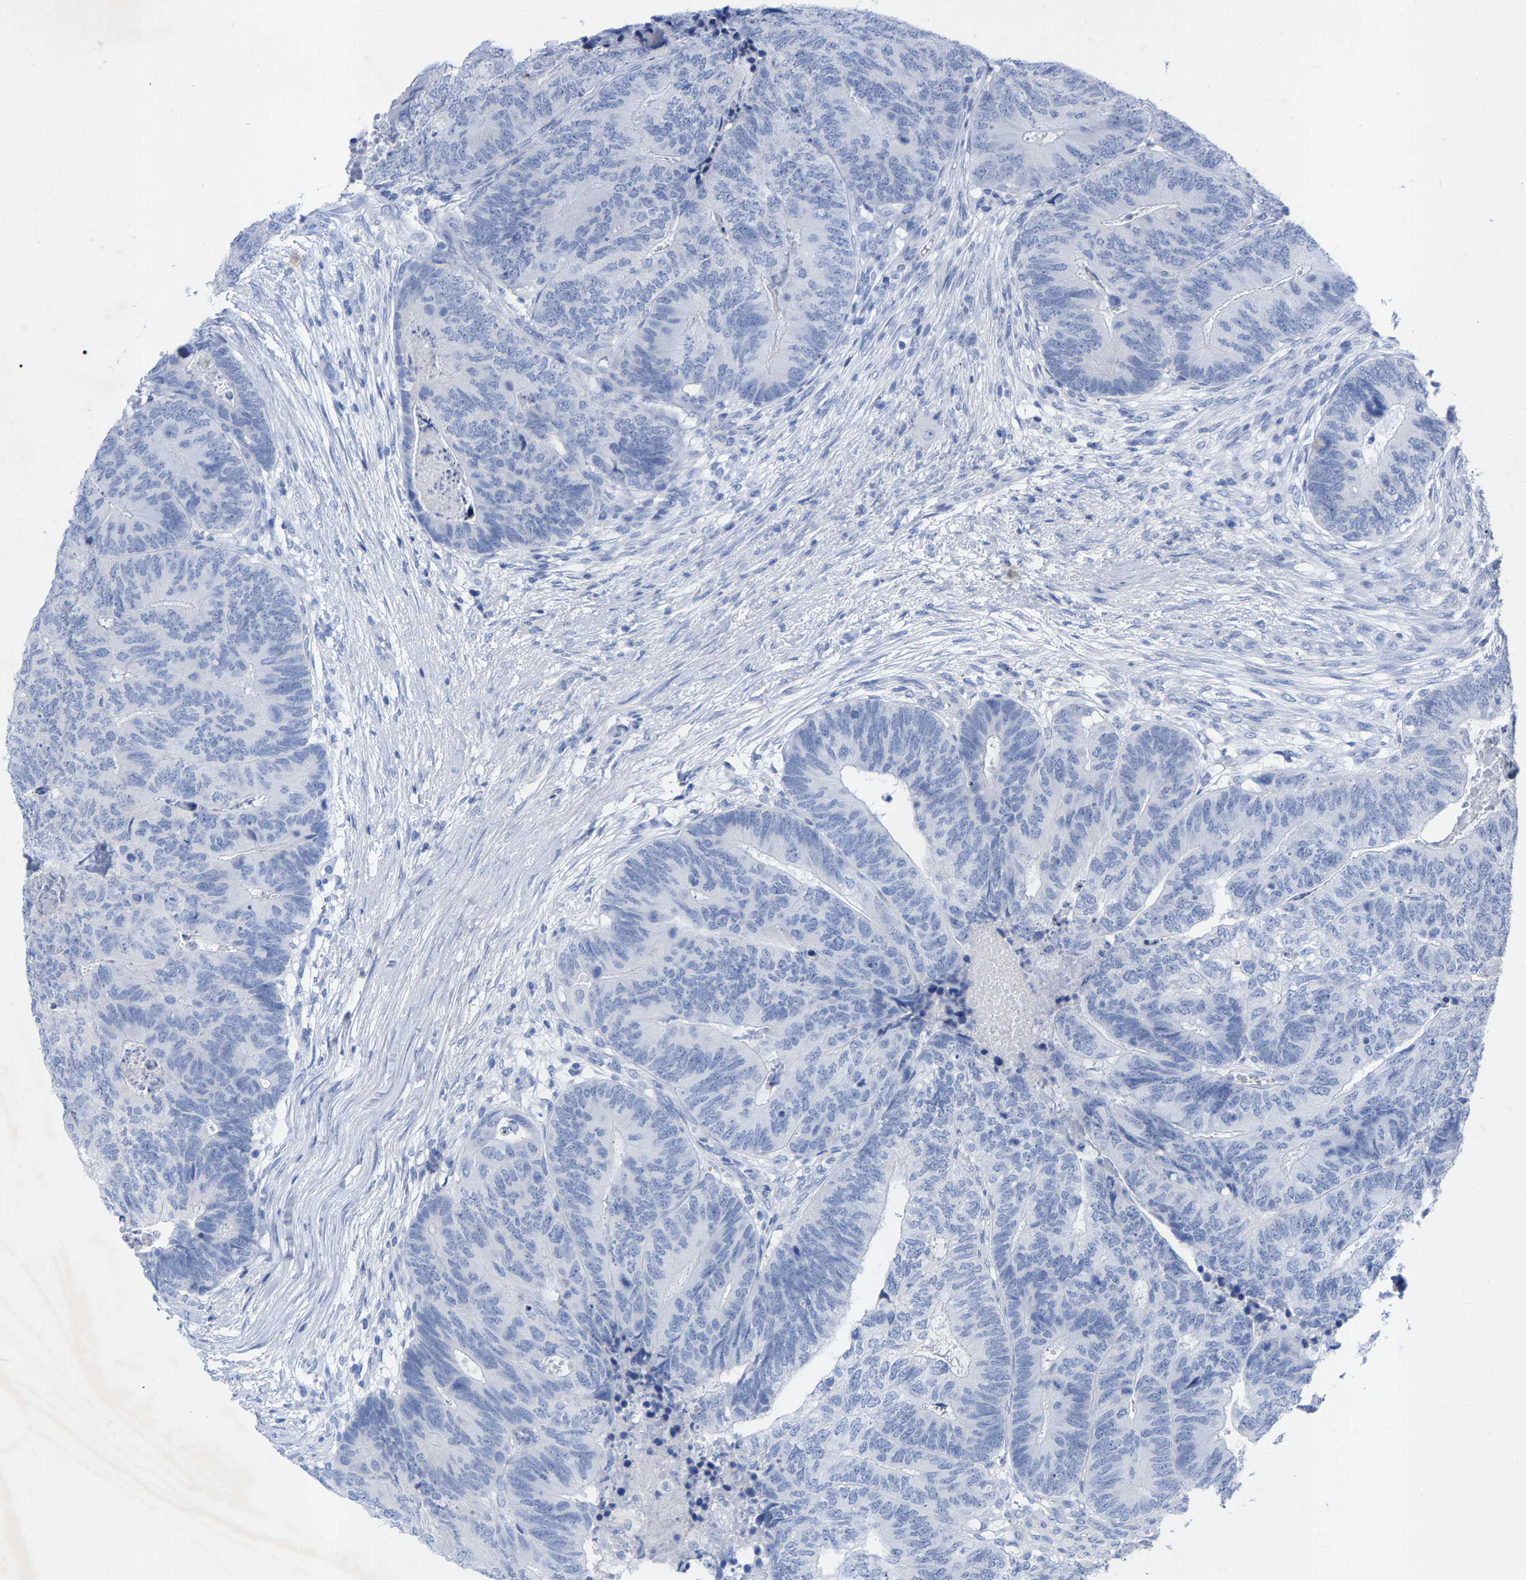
{"staining": {"intensity": "negative", "quantity": "none", "location": "none"}, "tissue": "colorectal cancer", "cell_type": "Tumor cells", "image_type": "cancer", "snomed": [{"axis": "morphology", "description": "Adenocarcinoma, NOS"}, {"axis": "topography", "description": "Colon"}], "caption": "Protein analysis of colorectal adenocarcinoma demonstrates no significant positivity in tumor cells.", "gene": "ZNF629", "patient": {"sex": "female", "age": 67}}